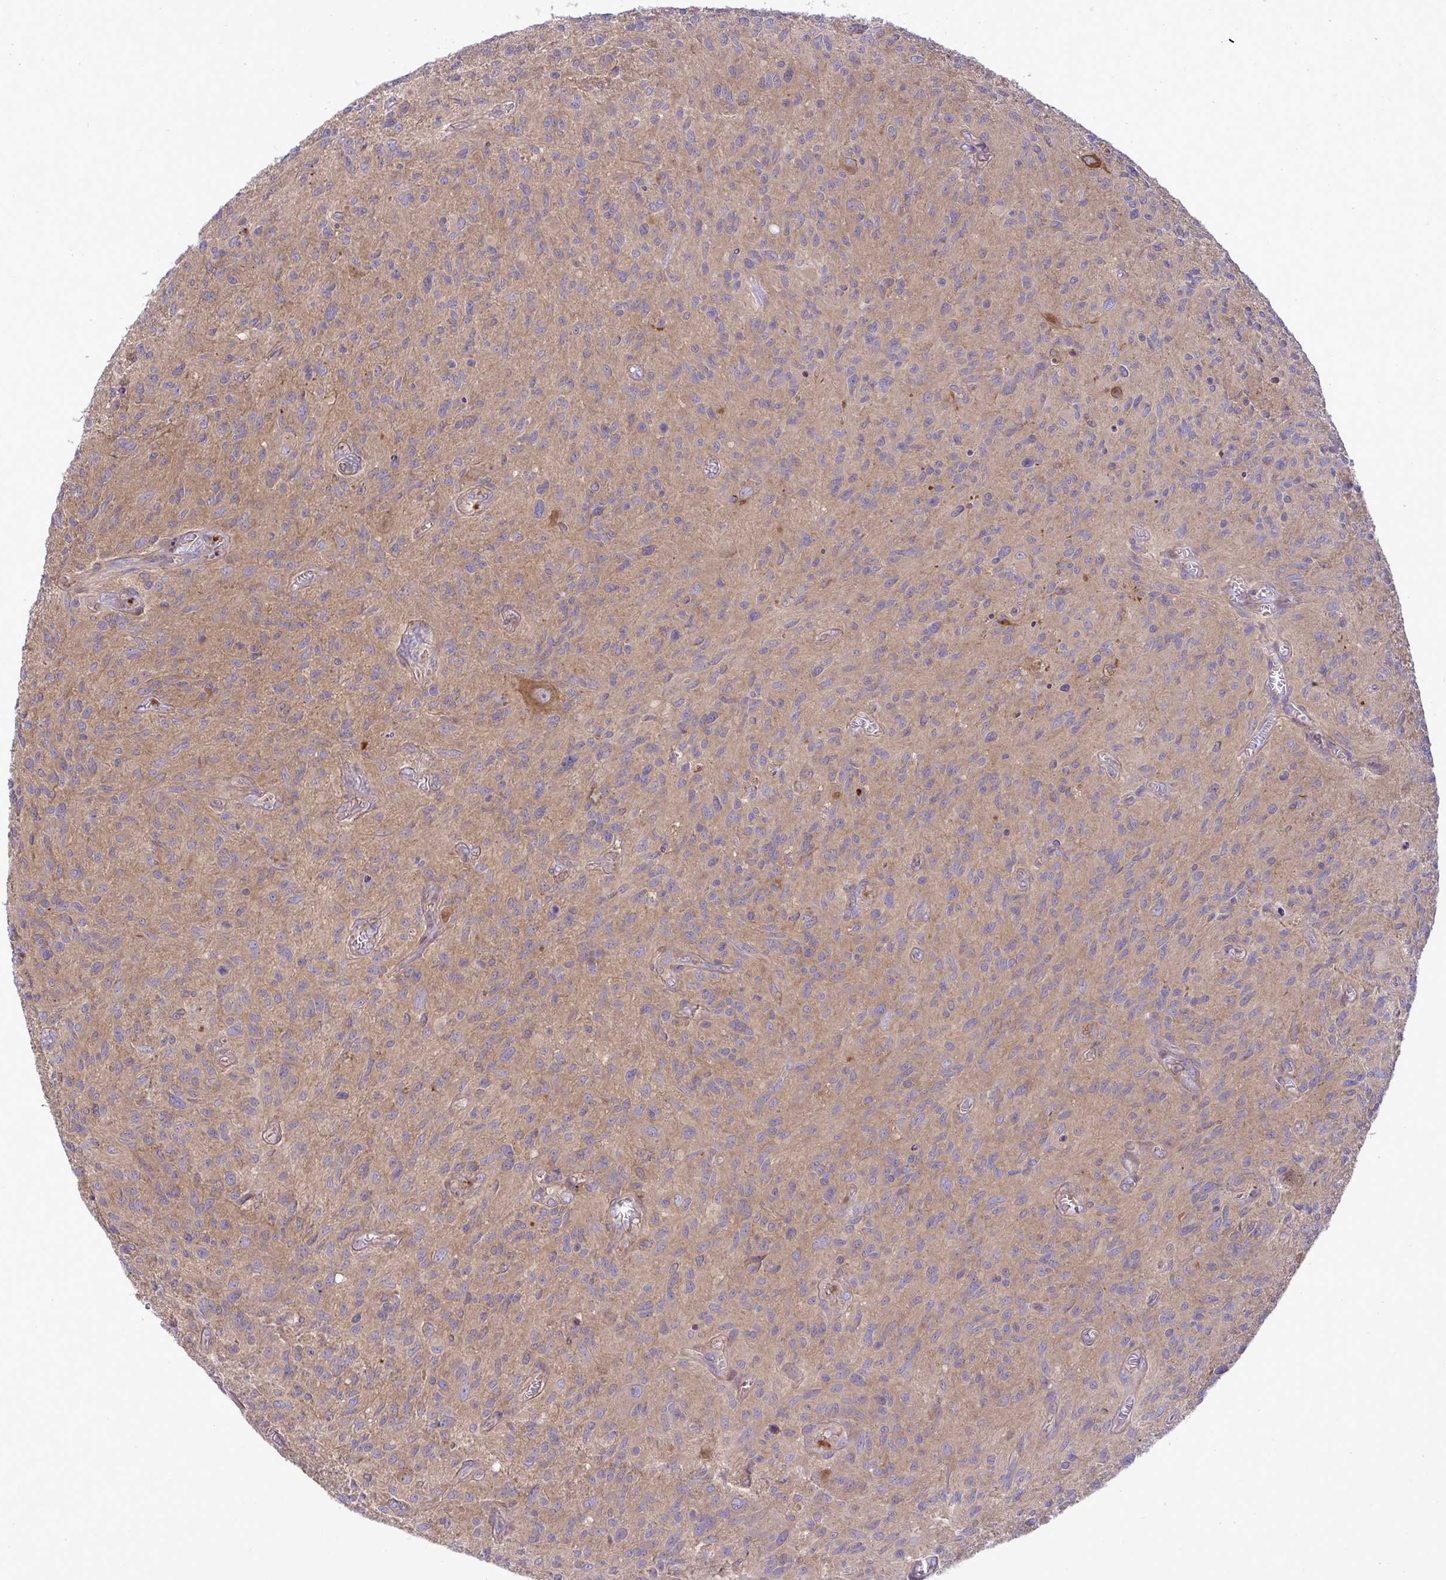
{"staining": {"intensity": "weak", "quantity": "25%-75%", "location": "cytoplasmic/membranous"}, "tissue": "glioma", "cell_type": "Tumor cells", "image_type": "cancer", "snomed": [{"axis": "morphology", "description": "Glioma, malignant, High grade"}, {"axis": "topography", "description": "Brain"}], "caption": "Glioma stained for a protein (brown) demonstrates weak cytoplasmic/membranous positive staining in about 25%-75% of tumor cells.", "gene": "GRB14", "patient": {"sex": "male", "age": 75}}